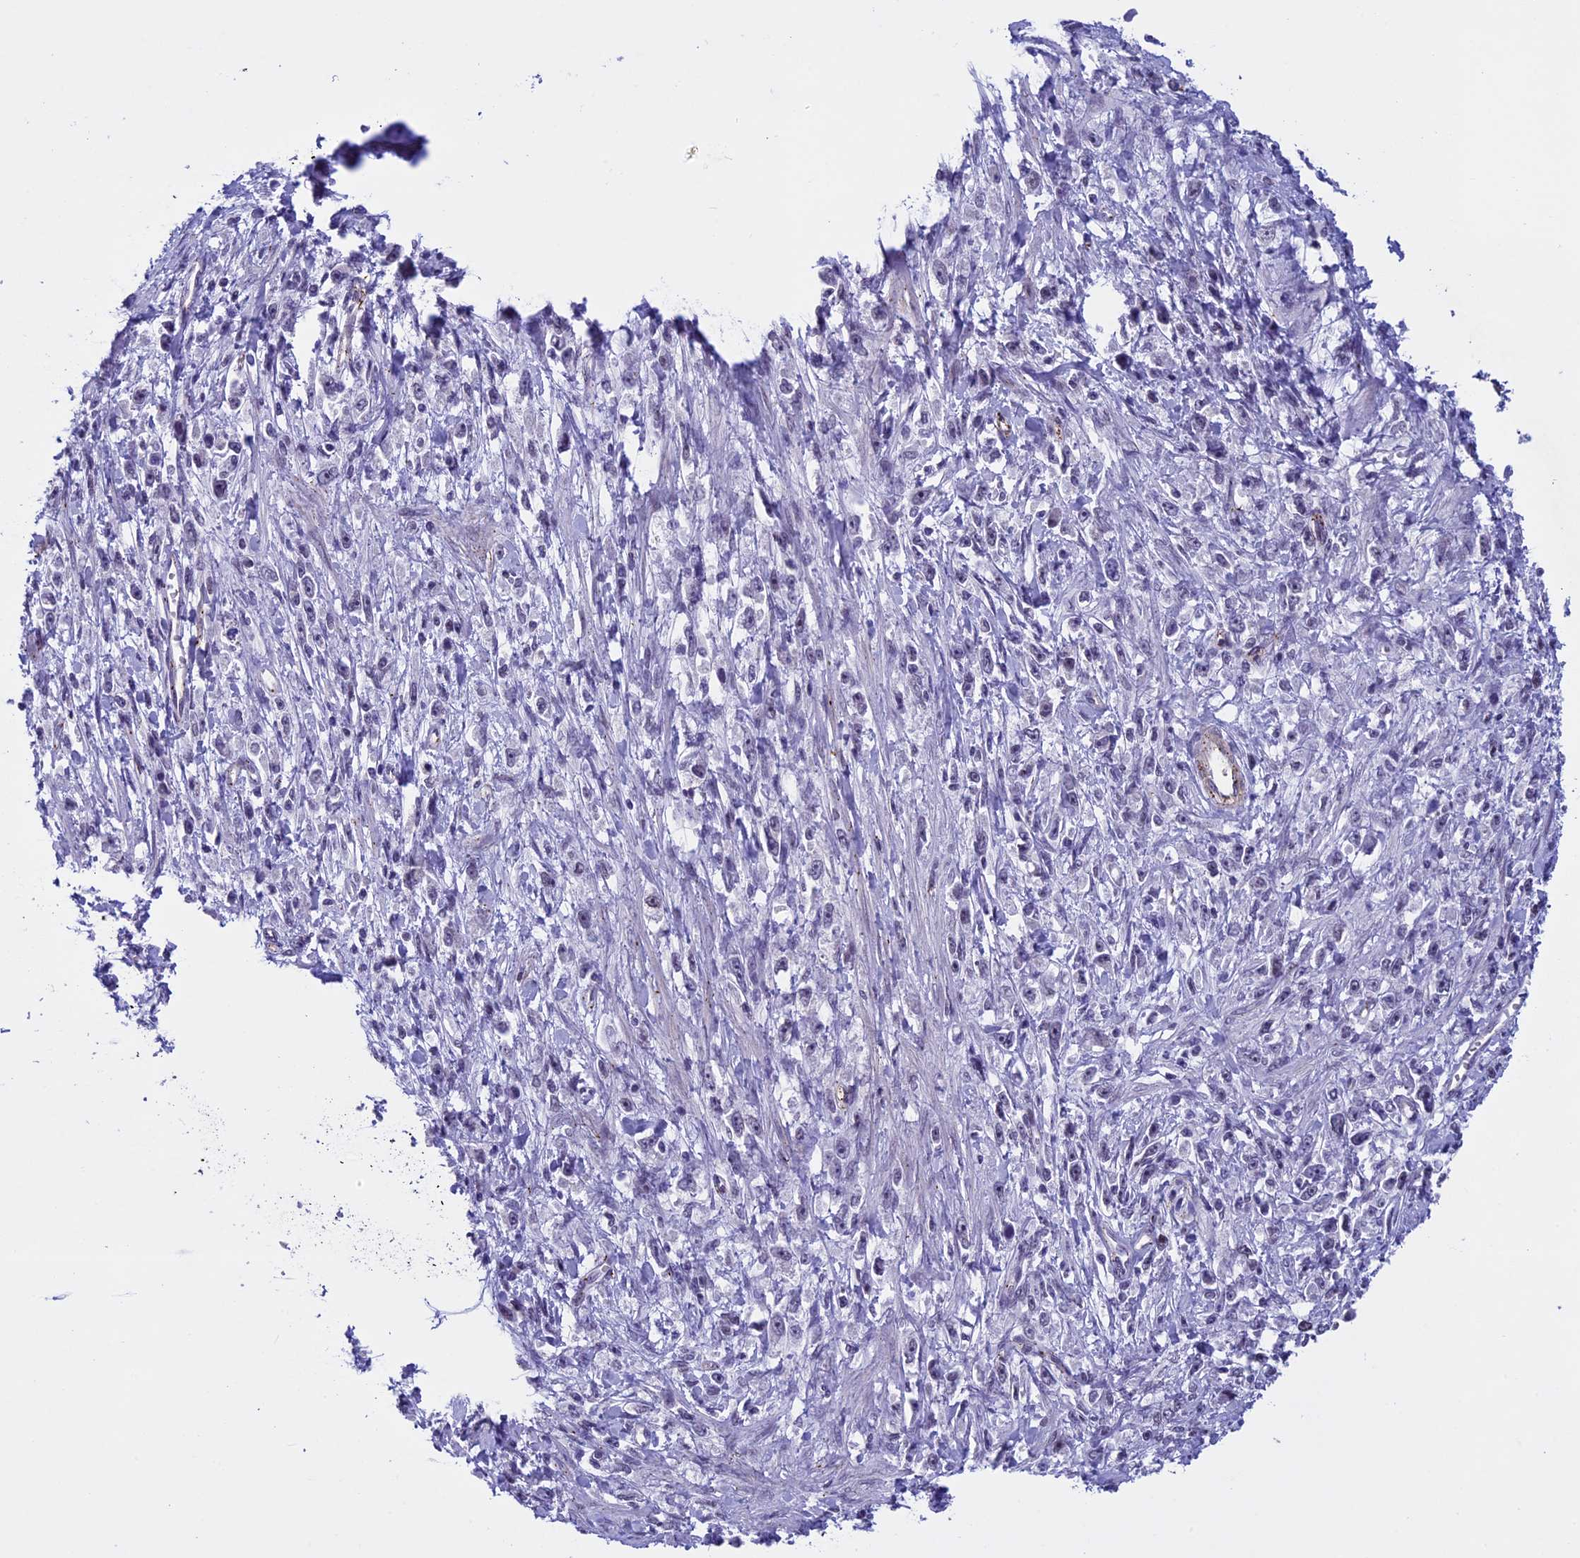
{"staining": {"intensity": "negative", "quantity": "none", "location": "none"}, "tissue": "stomach cancer", "cell_type": "Tumor cells", "image_type": "cancer", "snomed": [{"axis": "morphology", "description": "Adenocarcinoma, NOS"}, {"axis": "topography", "description": "Stomach"}], "caption": "The micrograph reveals no significant positivity in tumor cells of adenocarcinoma (stomach).", "gene": "NIPBL", "patient": {"sex": "female", "age": 59}}